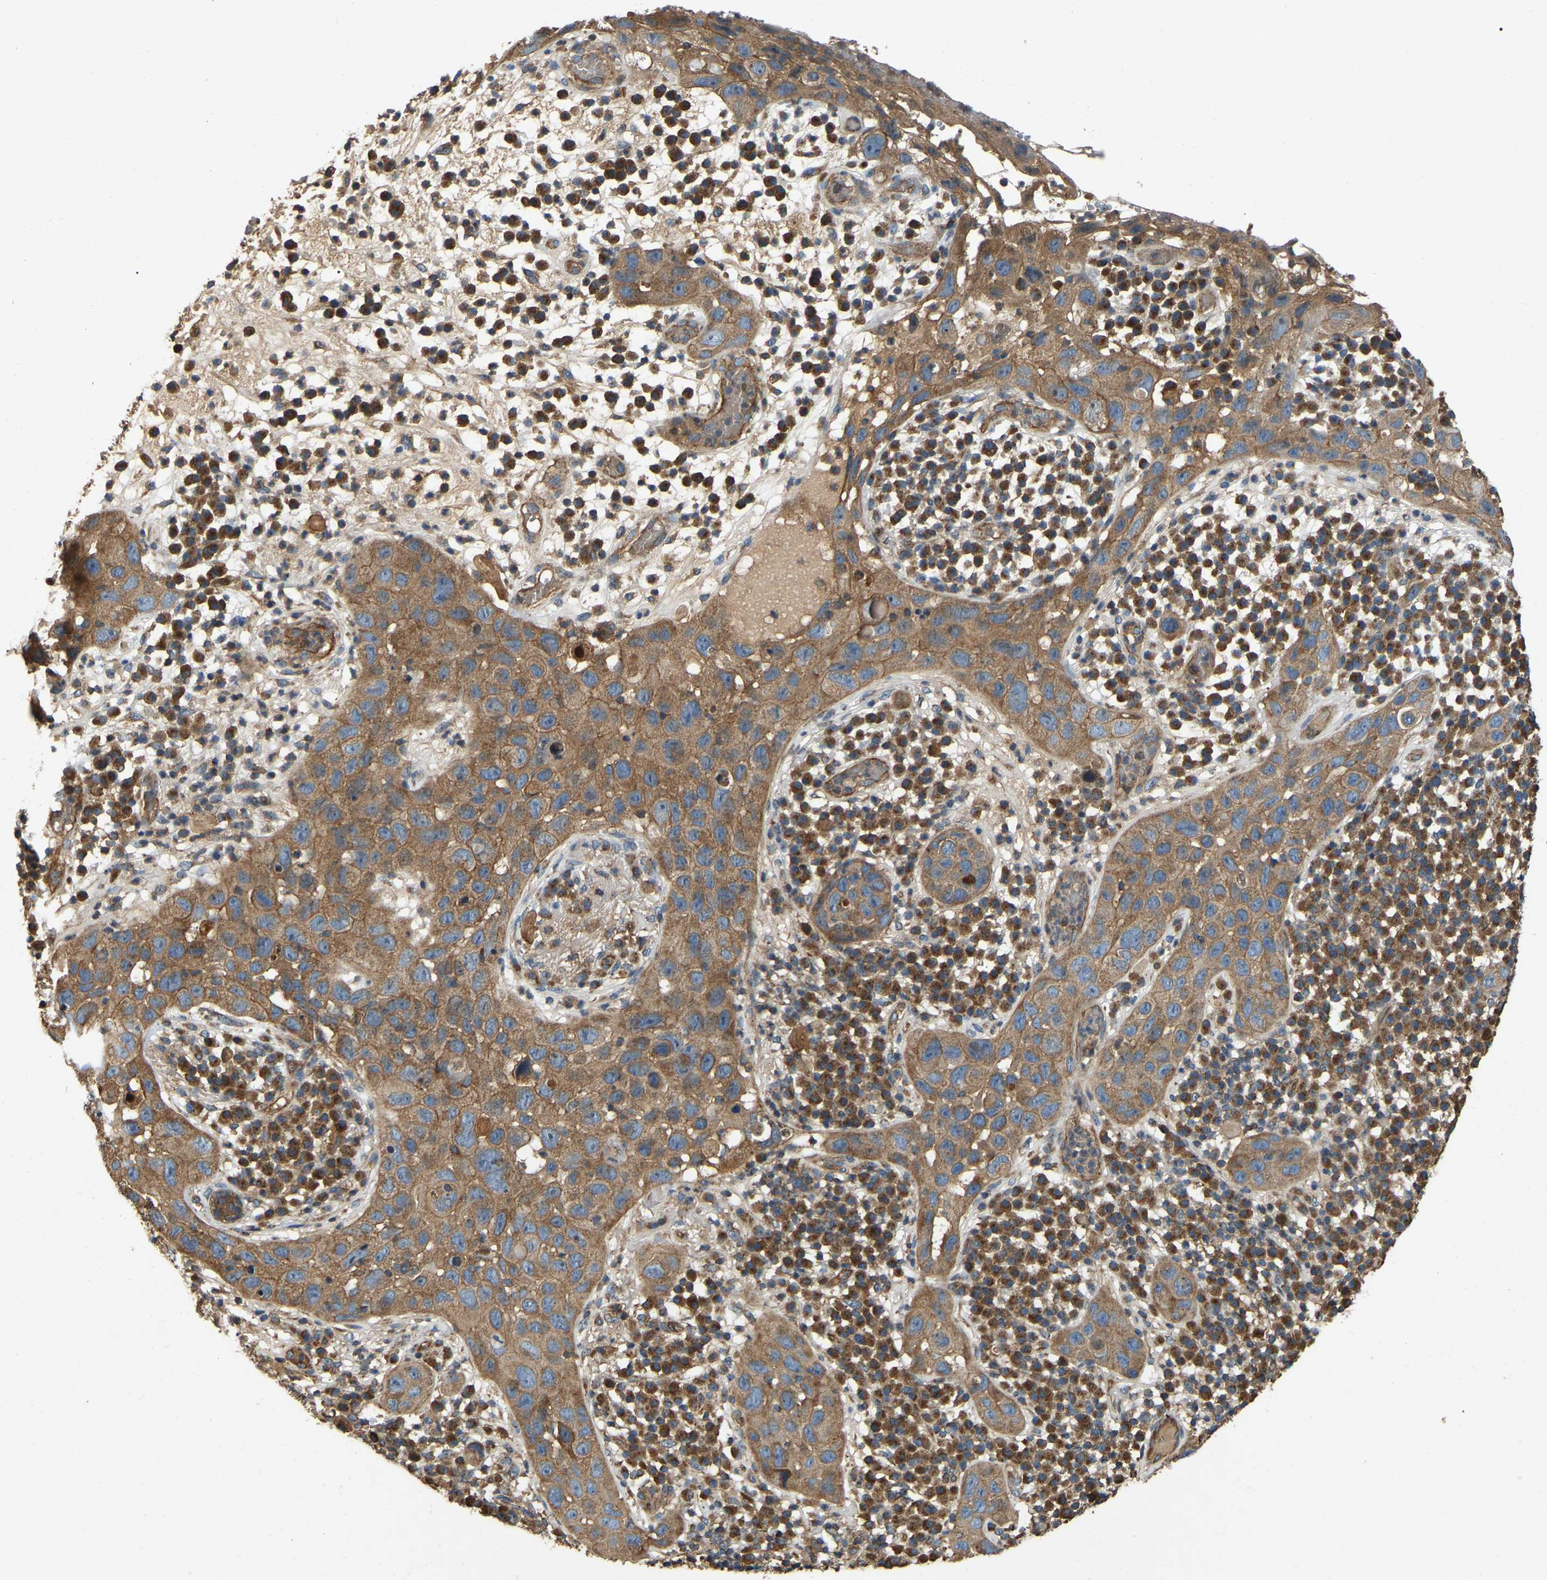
{"staining": {"intensity": "moderate", "quantity": ">75%", "location": "cytoplasmic/membranous"}, "tissue": "skin cancer", "cell_type": "Tumor cells", "image_type": "cancer", "snomed": [{"axis": "morphology", "description": "Squamous cell carcinoma in situ, NOS"}, {"axis": "morphology", "description": "Squamous cell carcinoma, NOS"}, {"axis": "topography", "description": "Skin"}], "caption": "This photomicrograph displays immunohistochemistry (IHC) staining of skin cancer (squamous cell carcinoma in situ), with medium moderate cytoplasmic/membranous positivity in approximately >75% of tumor cells.", "gene": "SAMD9L", "patient": {"sex": "male", "age": 93}}